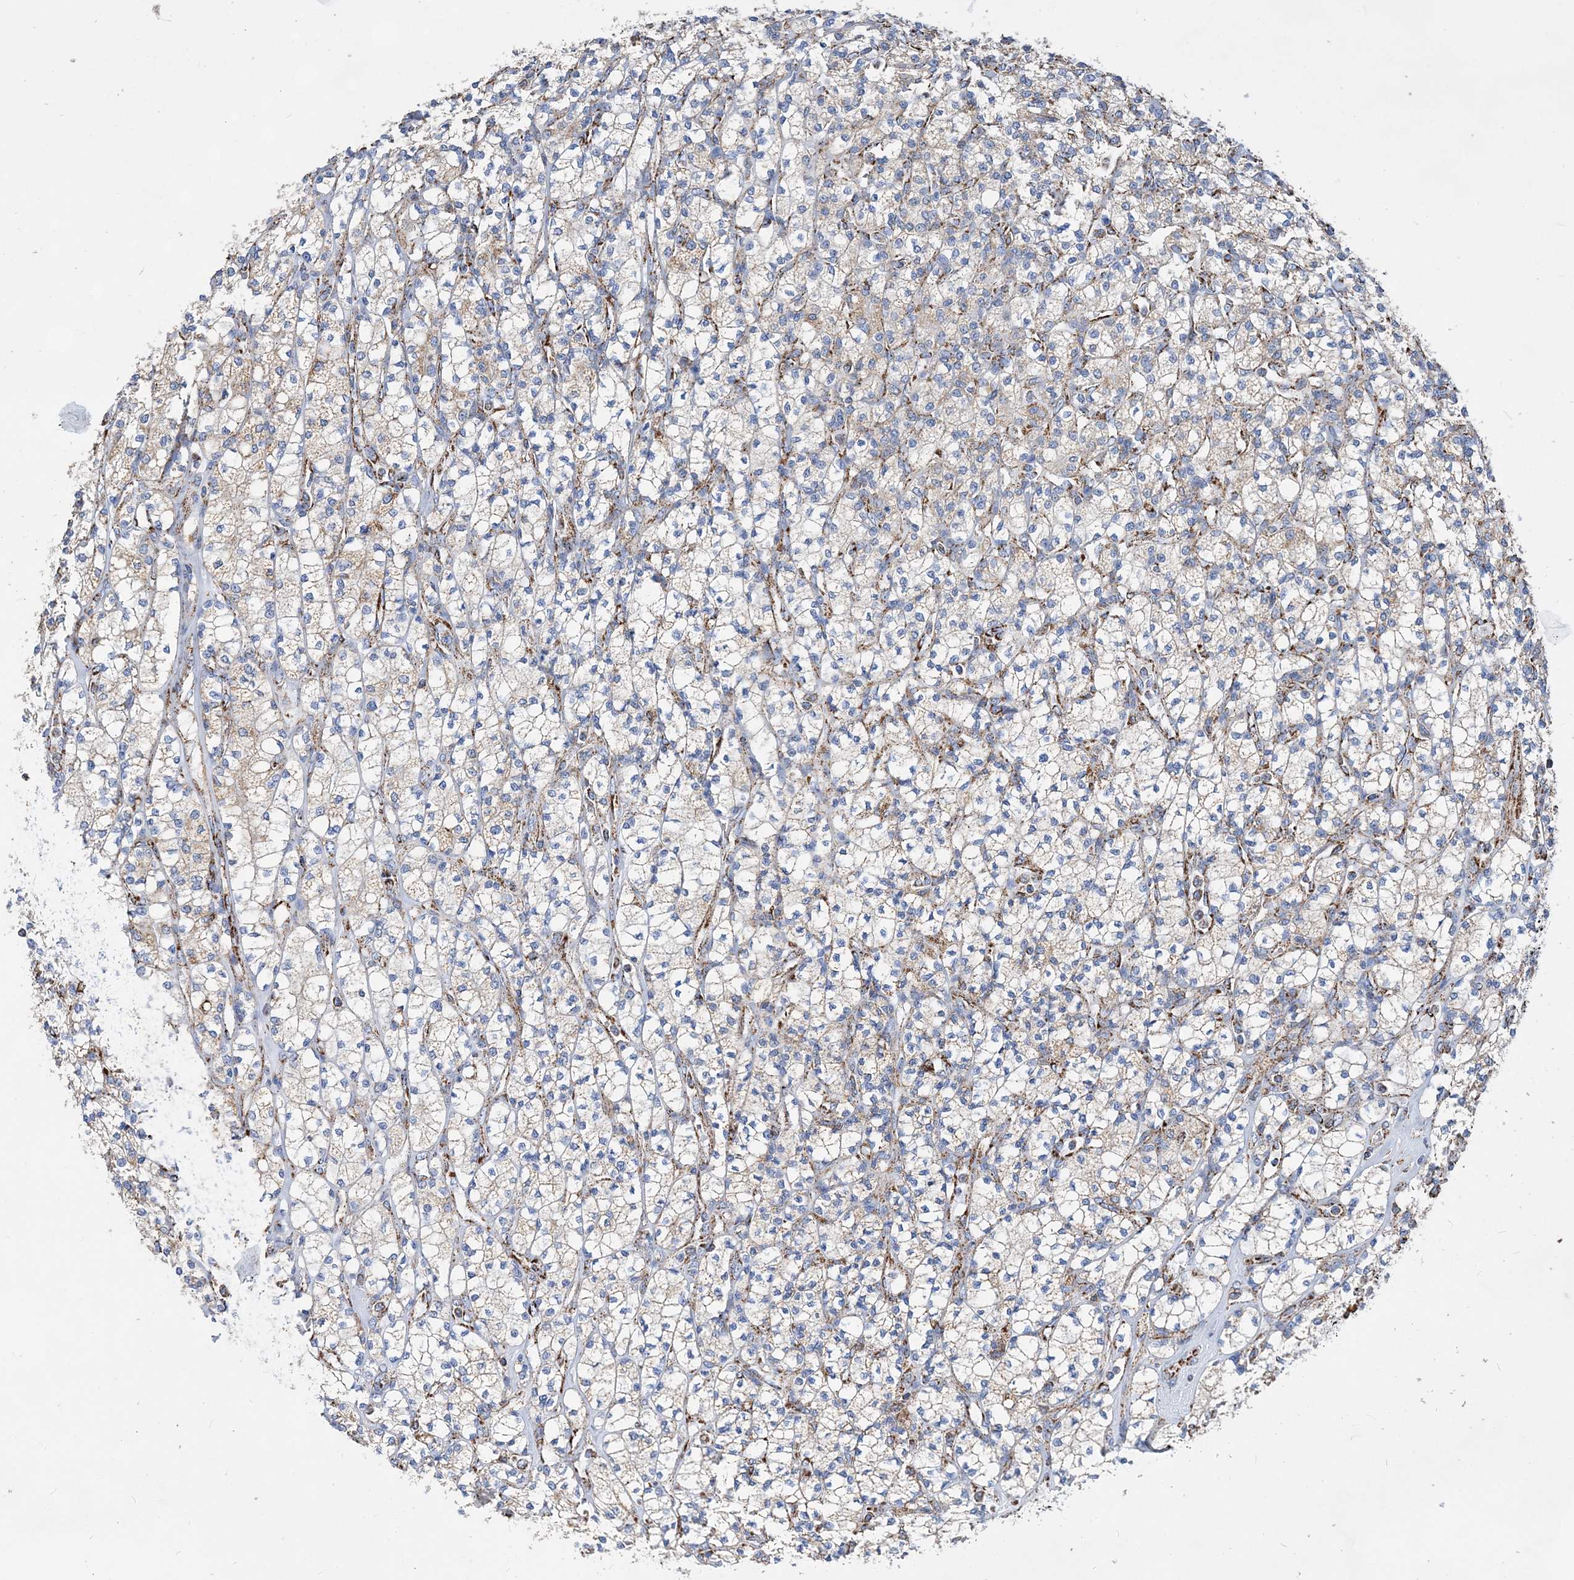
{"staining": {"intensity": "moderate", "quantity": "<25%", "location": "cytoplasmic/membranous"}, "tissue": "renal cancer", "cell_type": "Tumor cells", "image_type": "cancer", "snomed": [{"axis": "morphology", "description": "Adenocarcinoma, NOS"}, {"axis": "topography", "description": "Kidney"}], "caption": "Renal cancer stained for a protein (brown) shows moderate cytoplasmic/membranous positive expression in about <25% of tumor cells.", "gene": "ACOT9", "patient": {"sex": "male", "age": 77}}